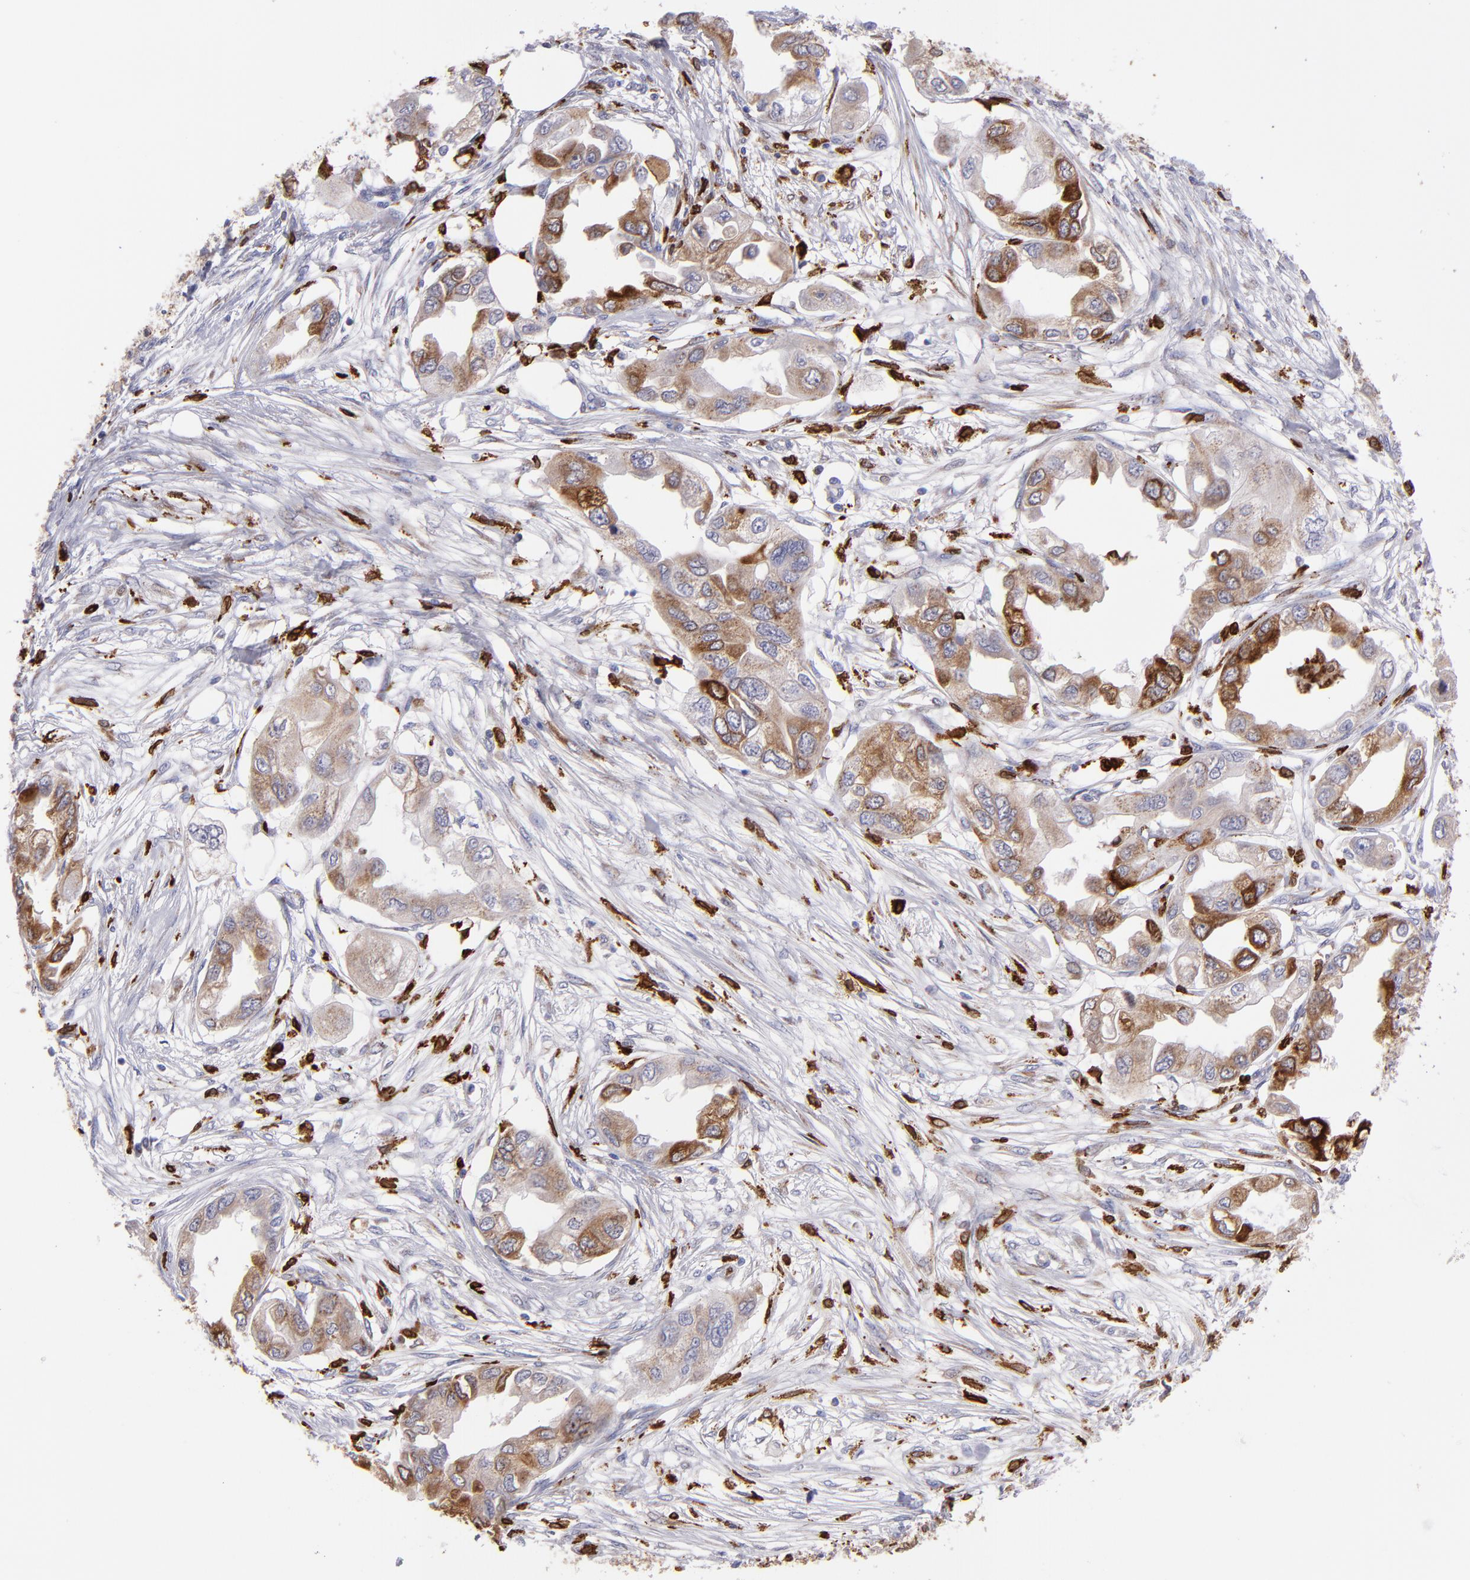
{"staining": {"intensity": "moderate", "quantity": ">75%", "location": "cytoplasmic/membranous"}, "tissue": "endometrial cancer", "cell_type": "Tumor cells", "image_type": "cancer", "snomed": [{"axis": "morphology", "description": "Adenocarcinoma, NOS"}, {"axis": "topography", "description": "Endometrium"}], "caption": "Human adenocarcinoma (endometrial) stained with a brown dye demonstrates moderate cytoplasmic/membranous positive staining in about >75% of tumor cells.", "gene": "PTGS1", "patient": {"sex": "female", "age": 67}}